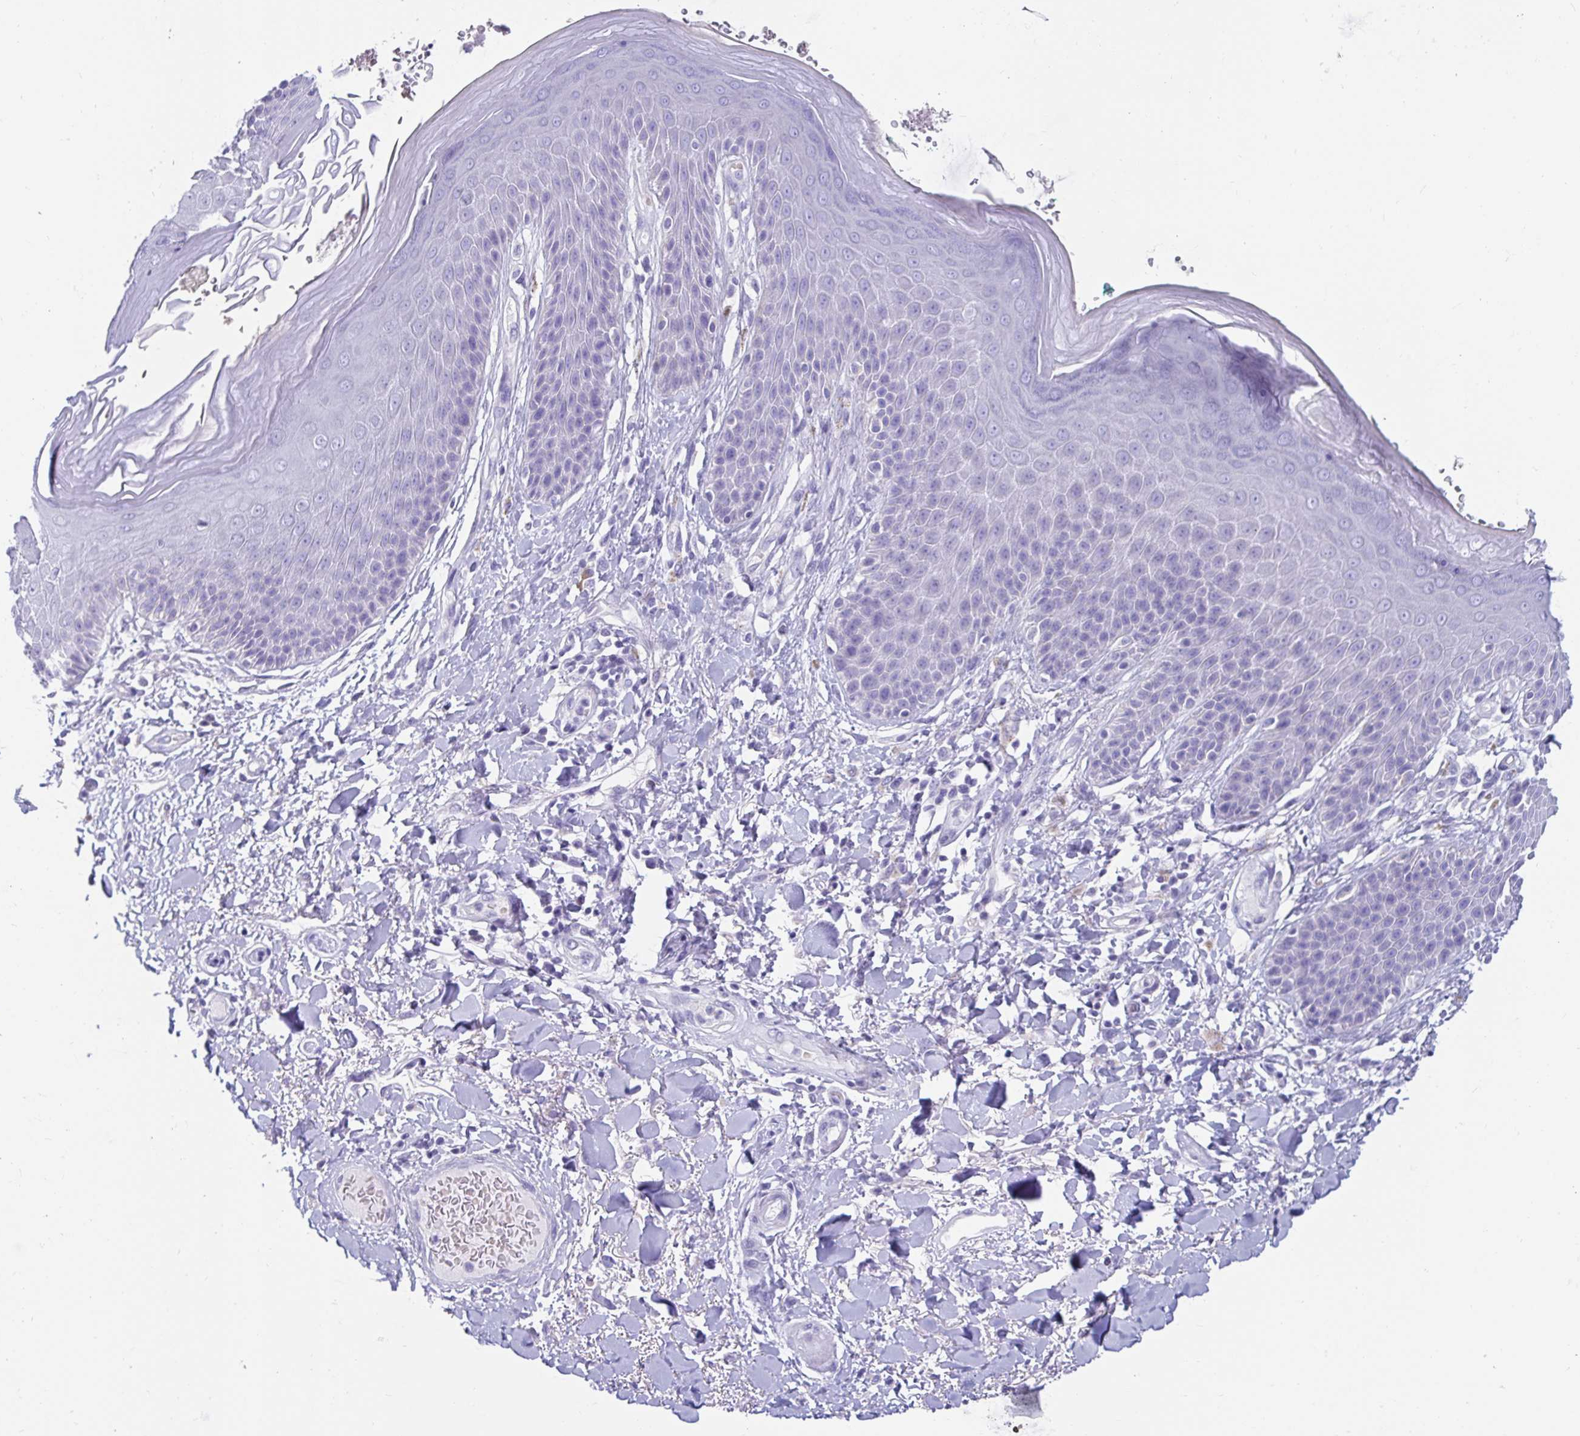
{"staining": {"intensity": "negative", "quantity": "none", "location": "none"}, "tissue": "skin", "cell_type": "Epidermal cells", "image_type": "normal", "snomed": [{"axis": "morphology", "description": "Normal tissue, NOS"}, {"axis": "topography", "description": "Anal"}, {"axis": "topography", "description": "Peripheral nerve tissue"}], "caption": "High power microscopy image of an IHC photomicrograph of benign skin, revealing no significant expression in epidermal cells.", "gene": "ZPBP2", "patient": {"sex": "male", "age": 51}}